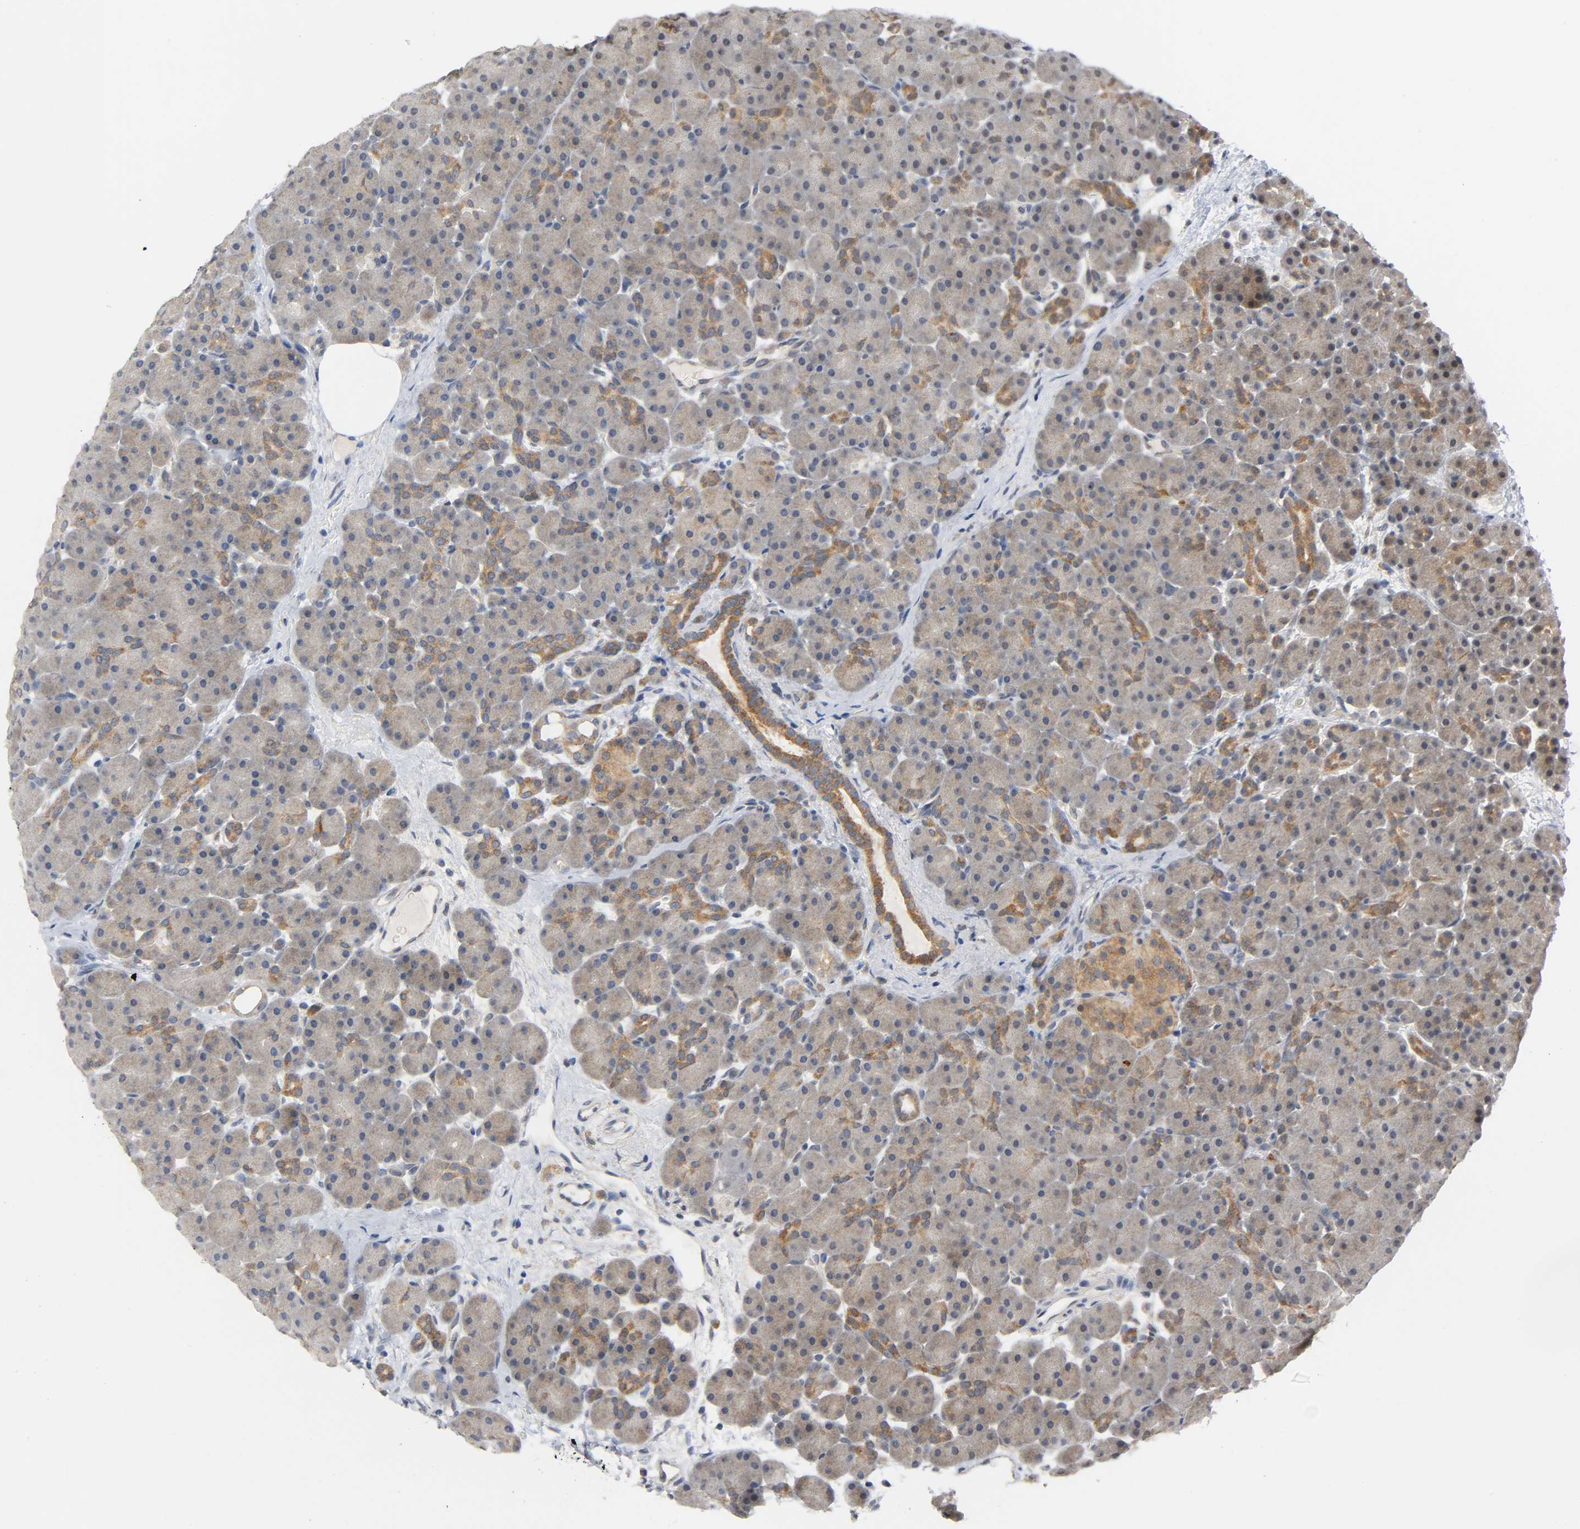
{"staining": {"intensity": "moderate", "quantity": ">75%", "location": "cytoplasmic/membranous"}, "tissue": "pancreas", "cell_type": "Exocrine glandular cells", "image_type": "normal", "snomed": [{"axis": "morphology", "description": "Normal tissue, NOS"}, {"axis": "topography", "description": "Pancreas"}], "caption": "Brown immunohistochemical staining in unremarkable human pancreas shows moderate cytoplasmic/membranous positivity in approximately >75% of exocrine glandular cells. (DAB (3,3'-diaminobenzidine) IHC, brown staining for protein, blue staining for nuclei).", "gene": "HDAC6", "patient": {"sex": "male", "age": 66}}